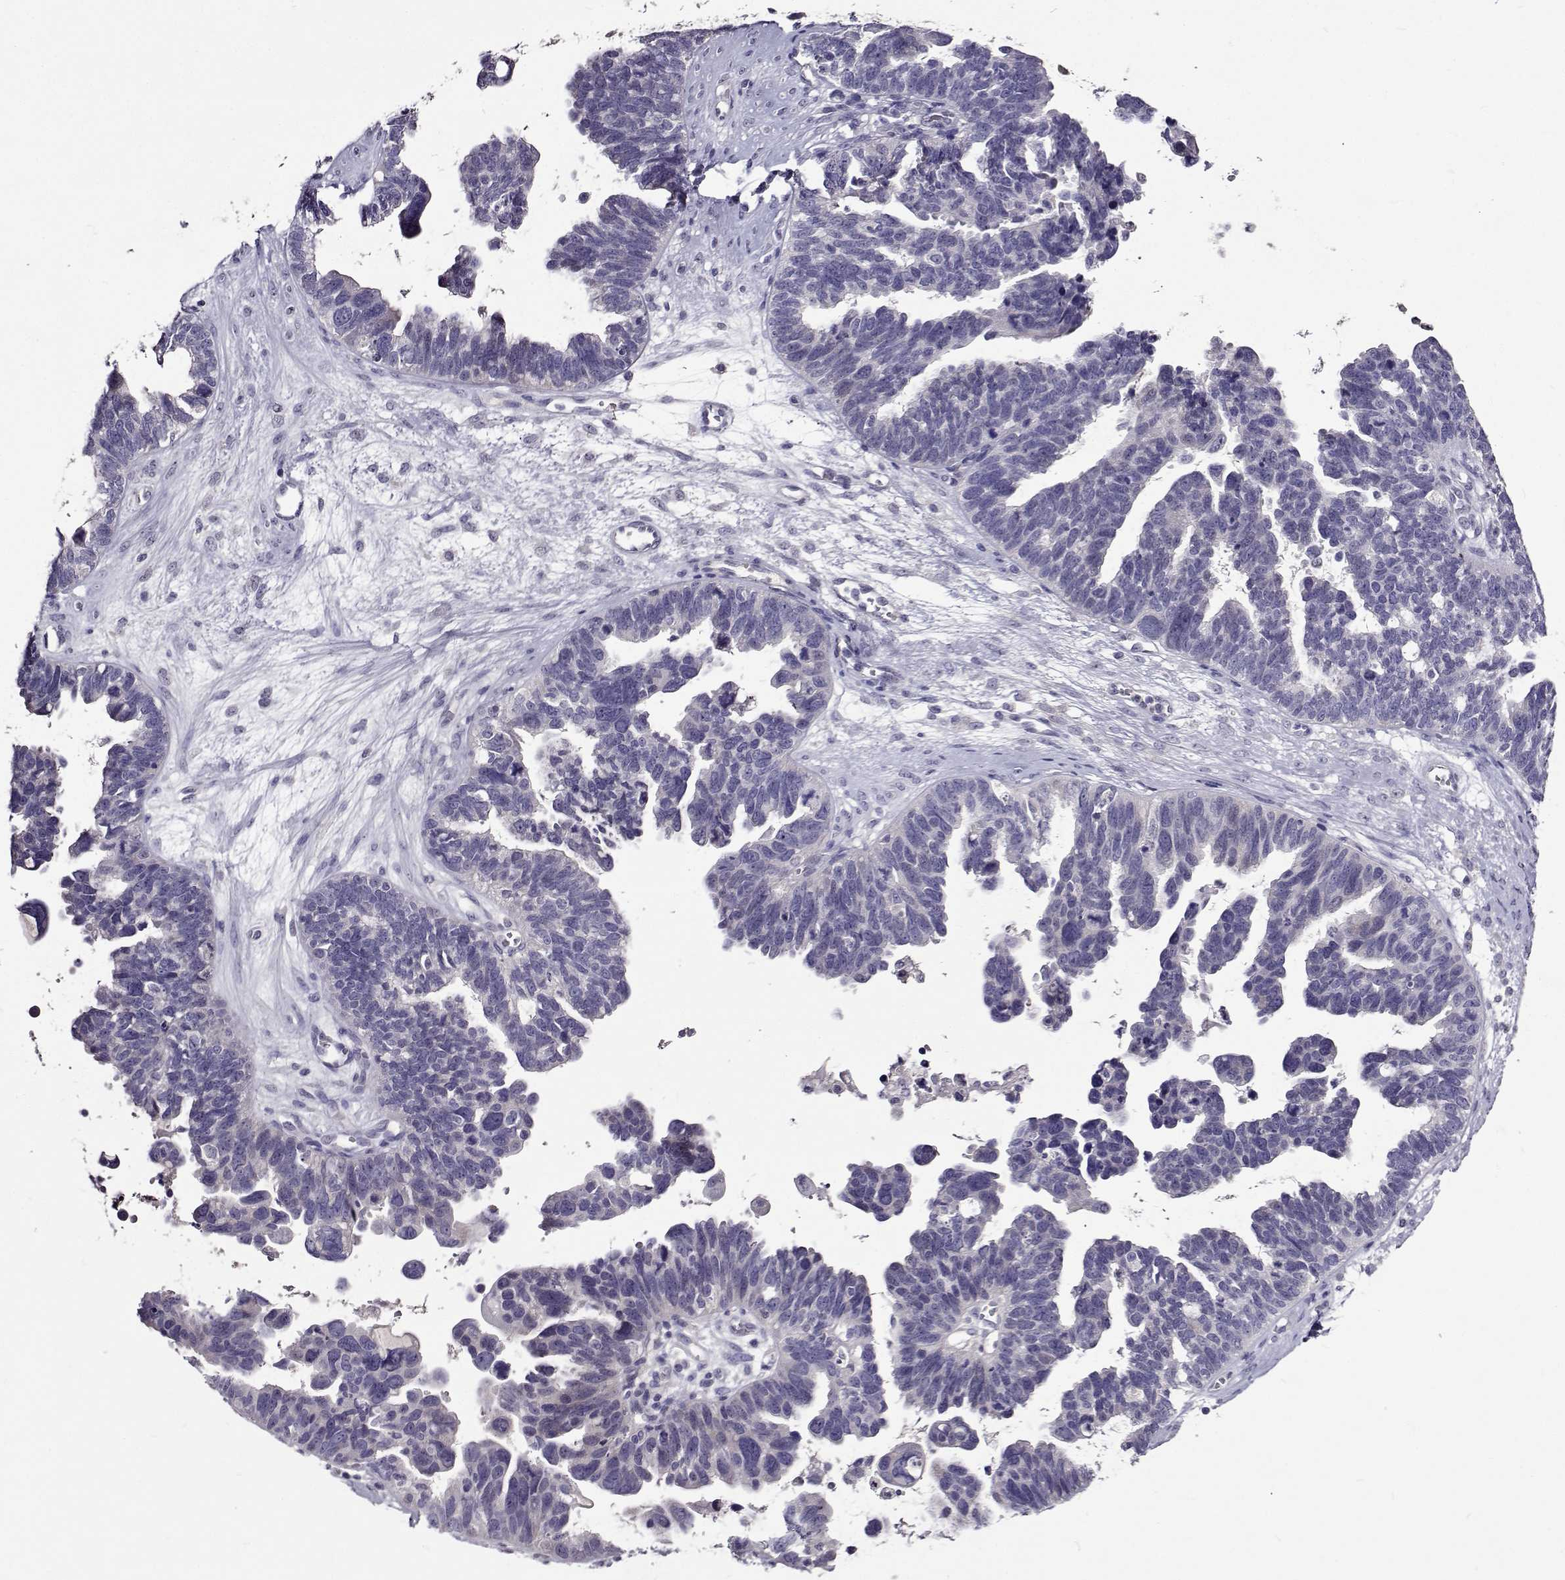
{"staining": {"intensity": "negative", "quantity": "none", "location": "none"}, "tissue": "ovarian cancer", "cell_type": "Tumor cells", "image_type": "cancer", "snomed": [{"axis": "morphology", "description": "Cystadenocarcinoma, serous, NOS"}, {"axis": "topography", "description": "Ovary"}], "caption": "A micrograph of human ovarian cancer is negative for staining in tumor cells.", "gene": "PAEP", "patient": {"sex": "female", "age": 60}}